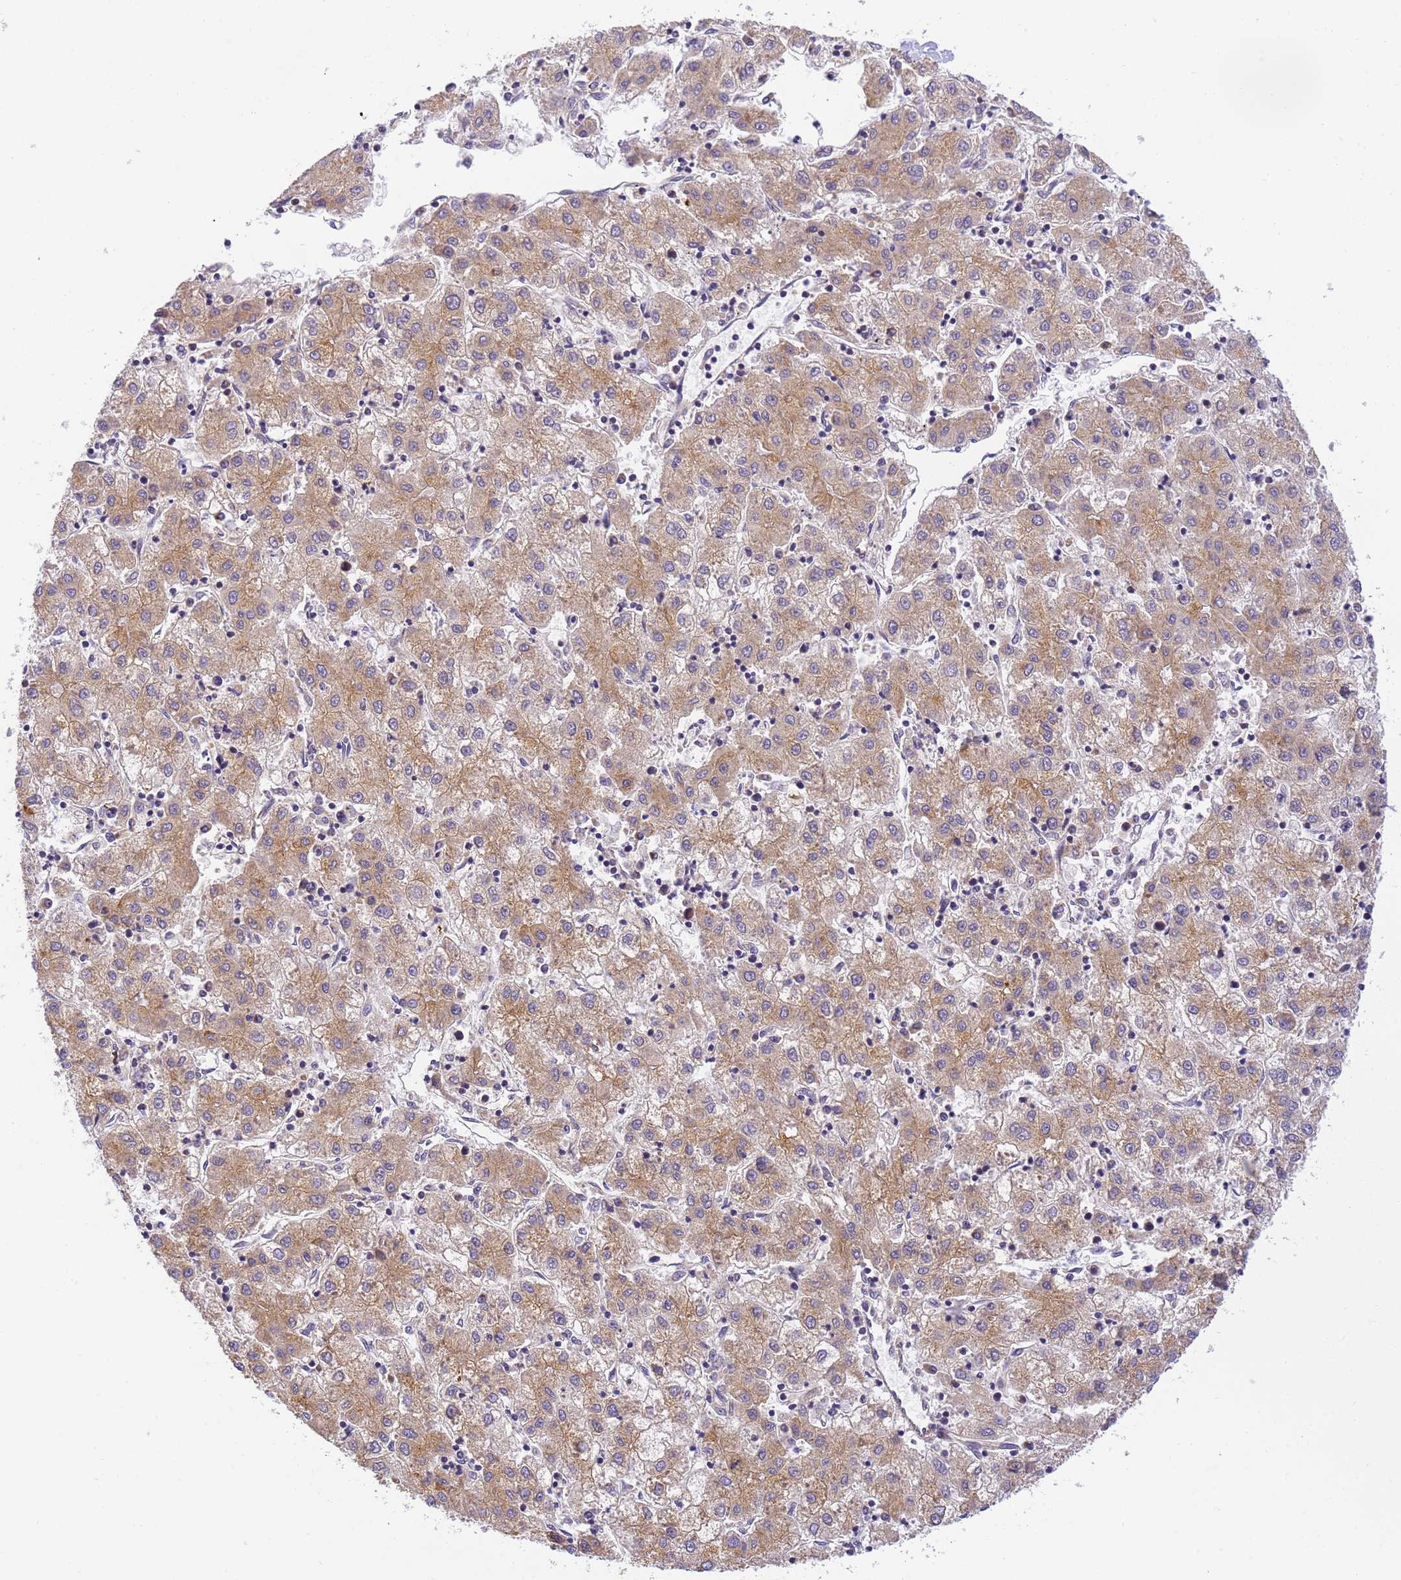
{"staining": {"intensity": "moderate", "quantity": ">75%", "location": "cytoplasmic/membranous"}, "tissue": "liver cancer", "cell_type": "Tumor cells", "image_type": "cancer", "snomed": [{"axis": "morphology", "description": "Carcinoma, Hepatocellular, NOS"}, {"axis": "topography", "description": "Liver"}], "caption": "A histopathology image of liver cancer stained for a protein reveals moderate cytoplasmic/membranous brown staining in tumor cells.", "gene": "RHBDD3", "patient": {"sex": "male", "age": 72}}